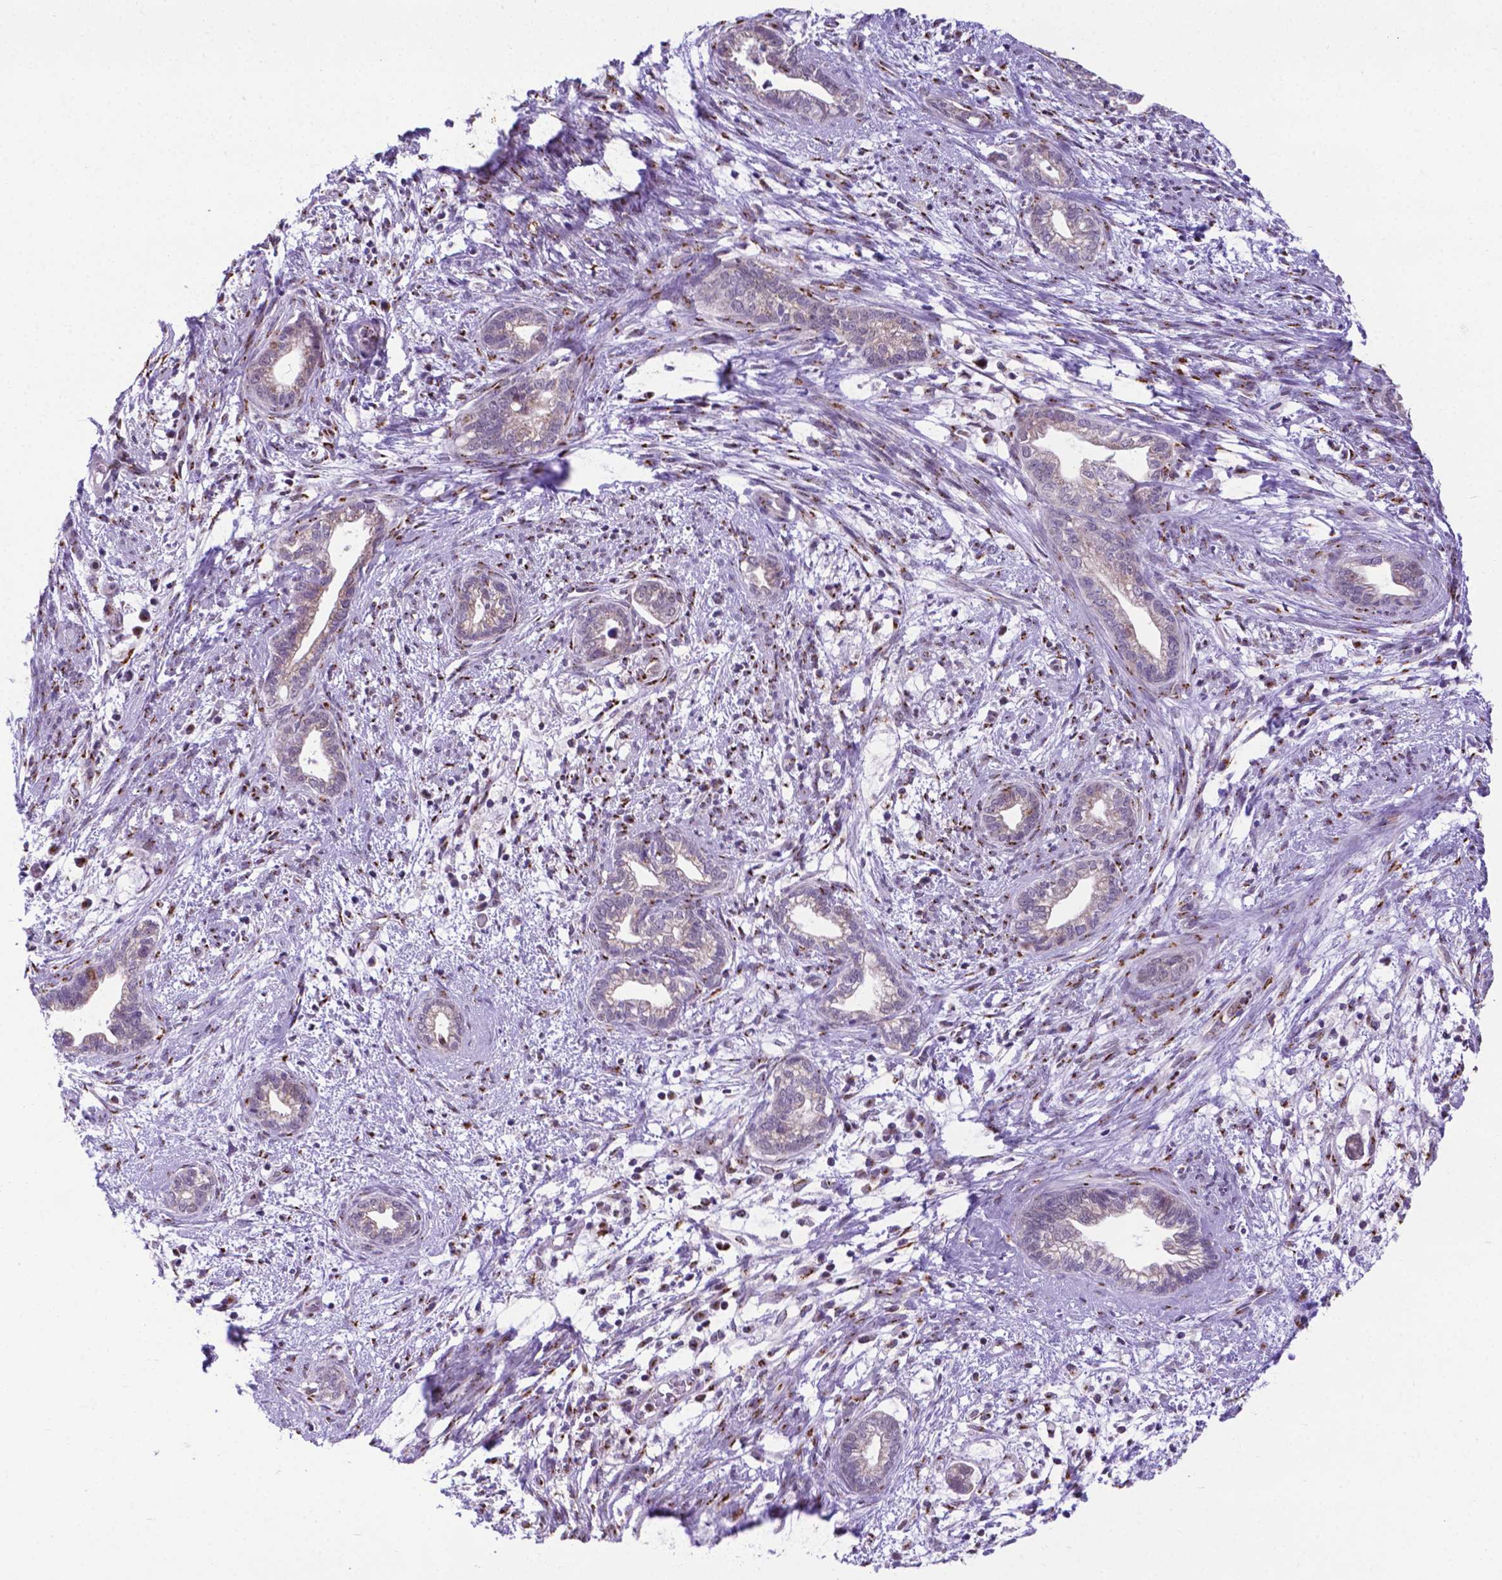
{"staining": {"intensity": "weak", "quantity": "<25%", "location": "cytoplasmic/membranous"}, "tissue": "cervical cancer", "cell_type": "Tumor cells", "image_type": "cancer", "snomed": [{"axis": "morphology", "description": "Adenocarcinoma, NOS"}, {"axis": "topography", "description": "Cervix"}], "caption": "Tumor cells show no significant protein positivity in adenocarcinoma (cervical).", "gene": "MRPL10", "patient": {"sex": "female", "age": 62}}